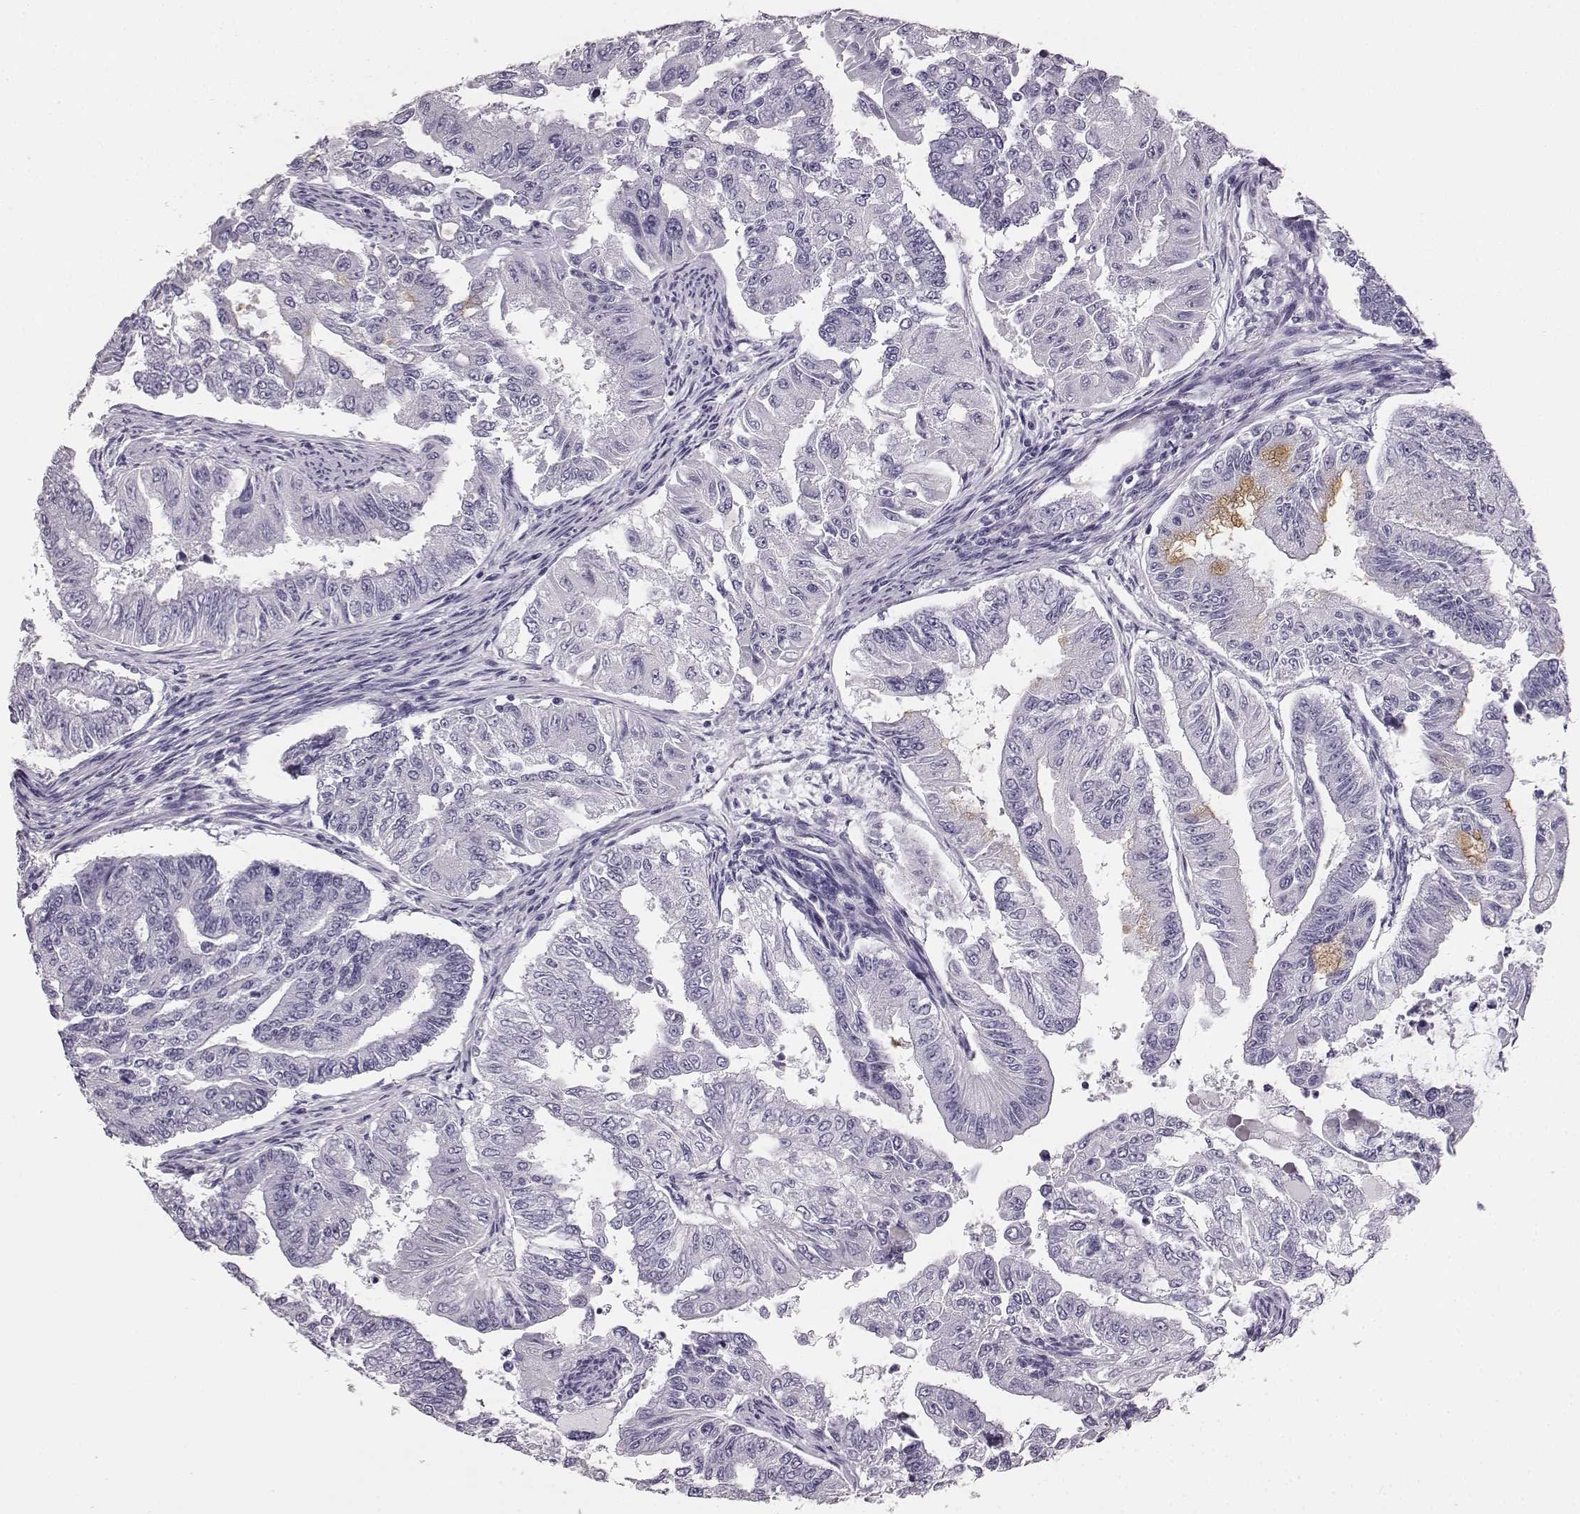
{"staining": {"intensity": "negative", "quantity": "none", "location": "none"}, "tissue": "endometrial cancer", "cell_type": "Tumor cells", "image_type": "cancer", "snomed": [{"axis": "morphology", "description": "Adenocarcinoma, NOS"}, {"axis": "topography", "description": "Uterus"}], "caption": "A histopathology image of endometrial adenocarcinoma stained for a protein displays no brown staining in tumor cells.", "gene": "NPTXR", "patient": {"sex": "female", "age": 59}}